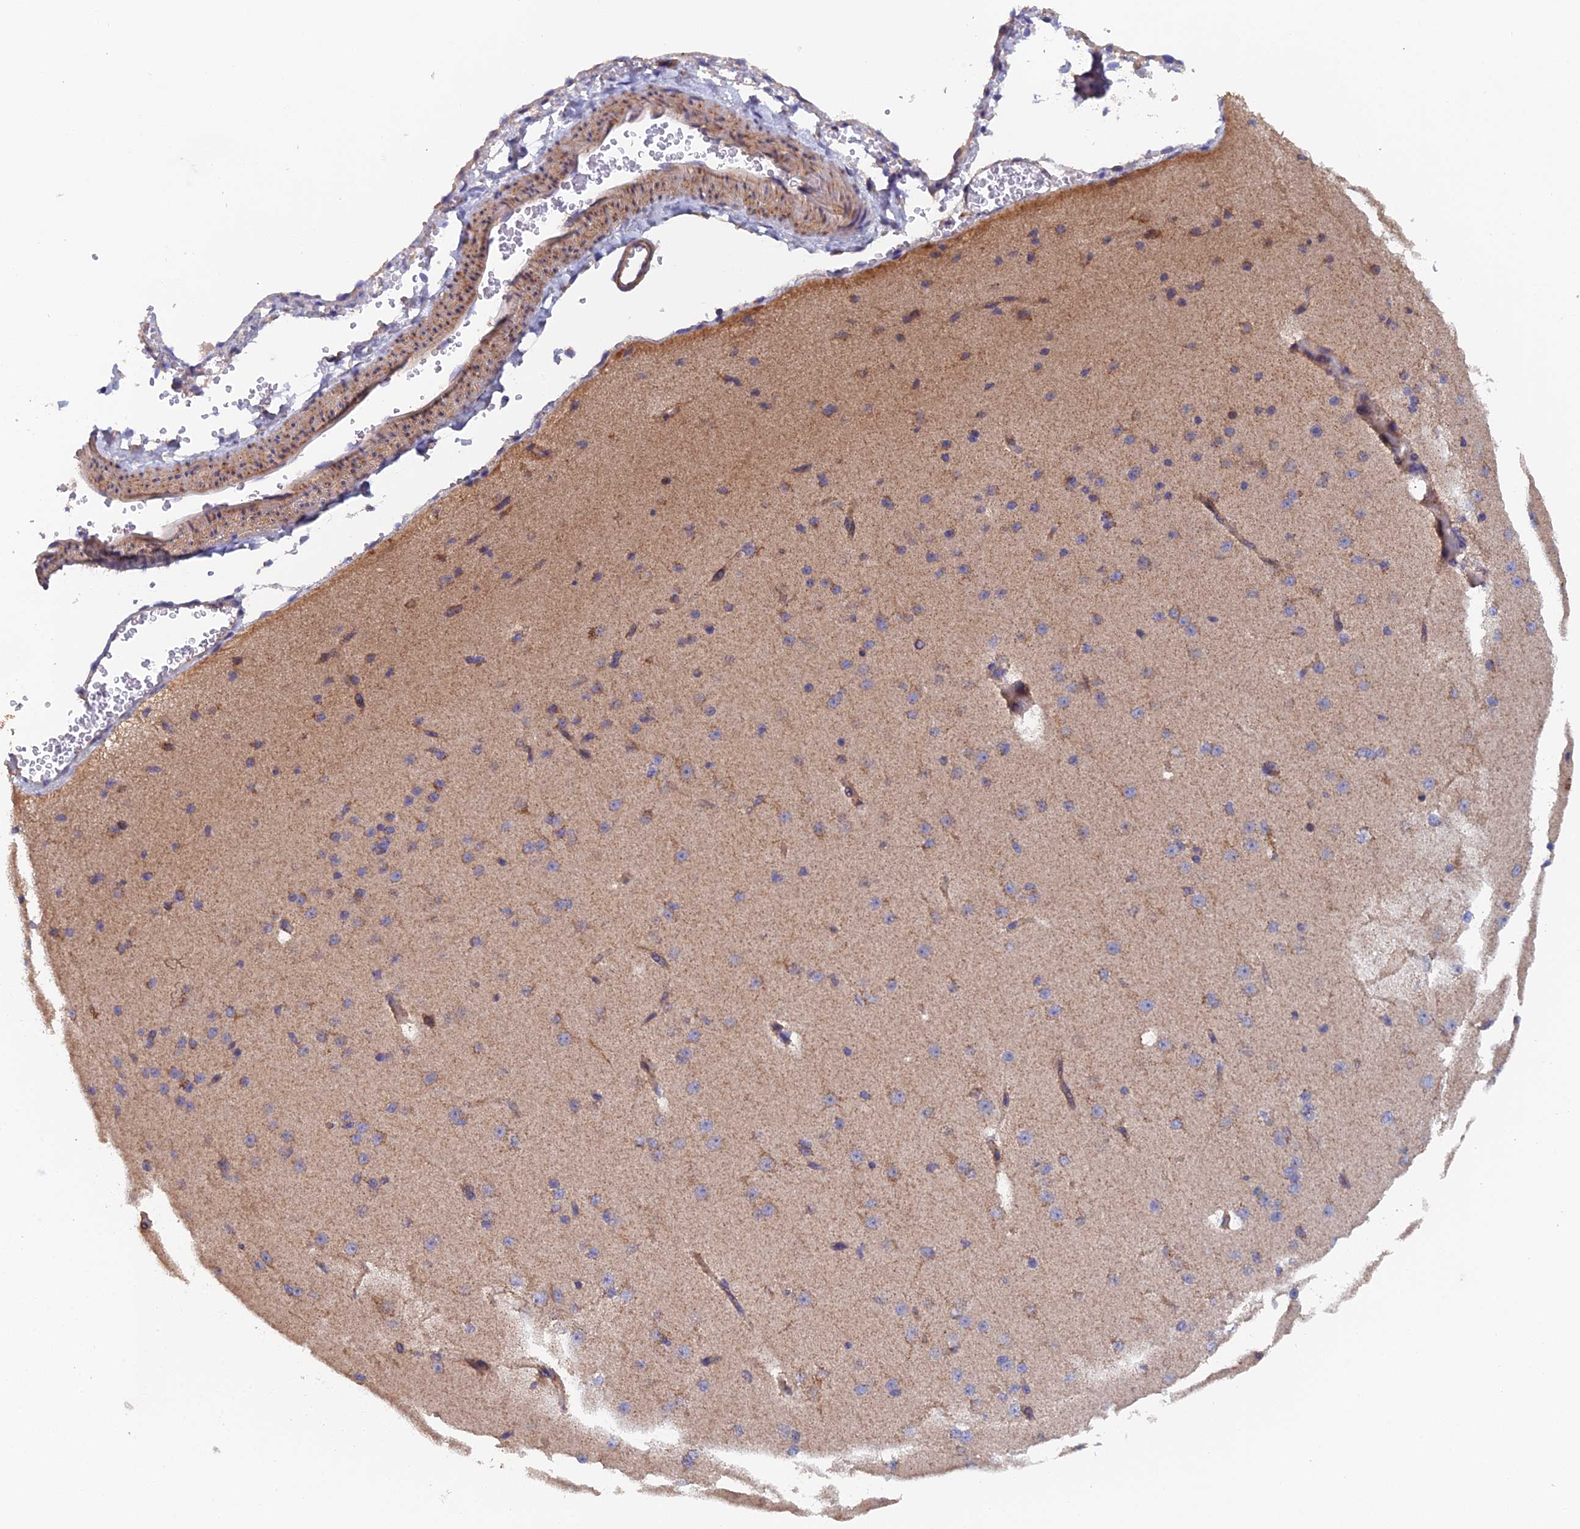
{"staining": {"intensity": "moderate", "quantity": ">75%", "location": "cytoplasmic/membranous"}, "tissue": "cerebral cortex", "cell_type": "Endothelial cells", "image_type": "normal", "snomed": [{"axis": "morphology", "description": "Normal tissue, NOS"}, {"axis": "morphology", "description": "Developmental malformation"}, {"axis": "topography", "description": "Cerebral cortex"}], "caption": "Immunohistochemical staining of unremarkable human cerebral cortex demonstrates medium levels of moderate cytoplasmic/membranous expression in approximately >75% of endothelial cells. (DAB IHC, brown staining for protein, blue staining for nuclei).", "gene": "ECSIT", "patient": {"sex": "female", "age": 30}}